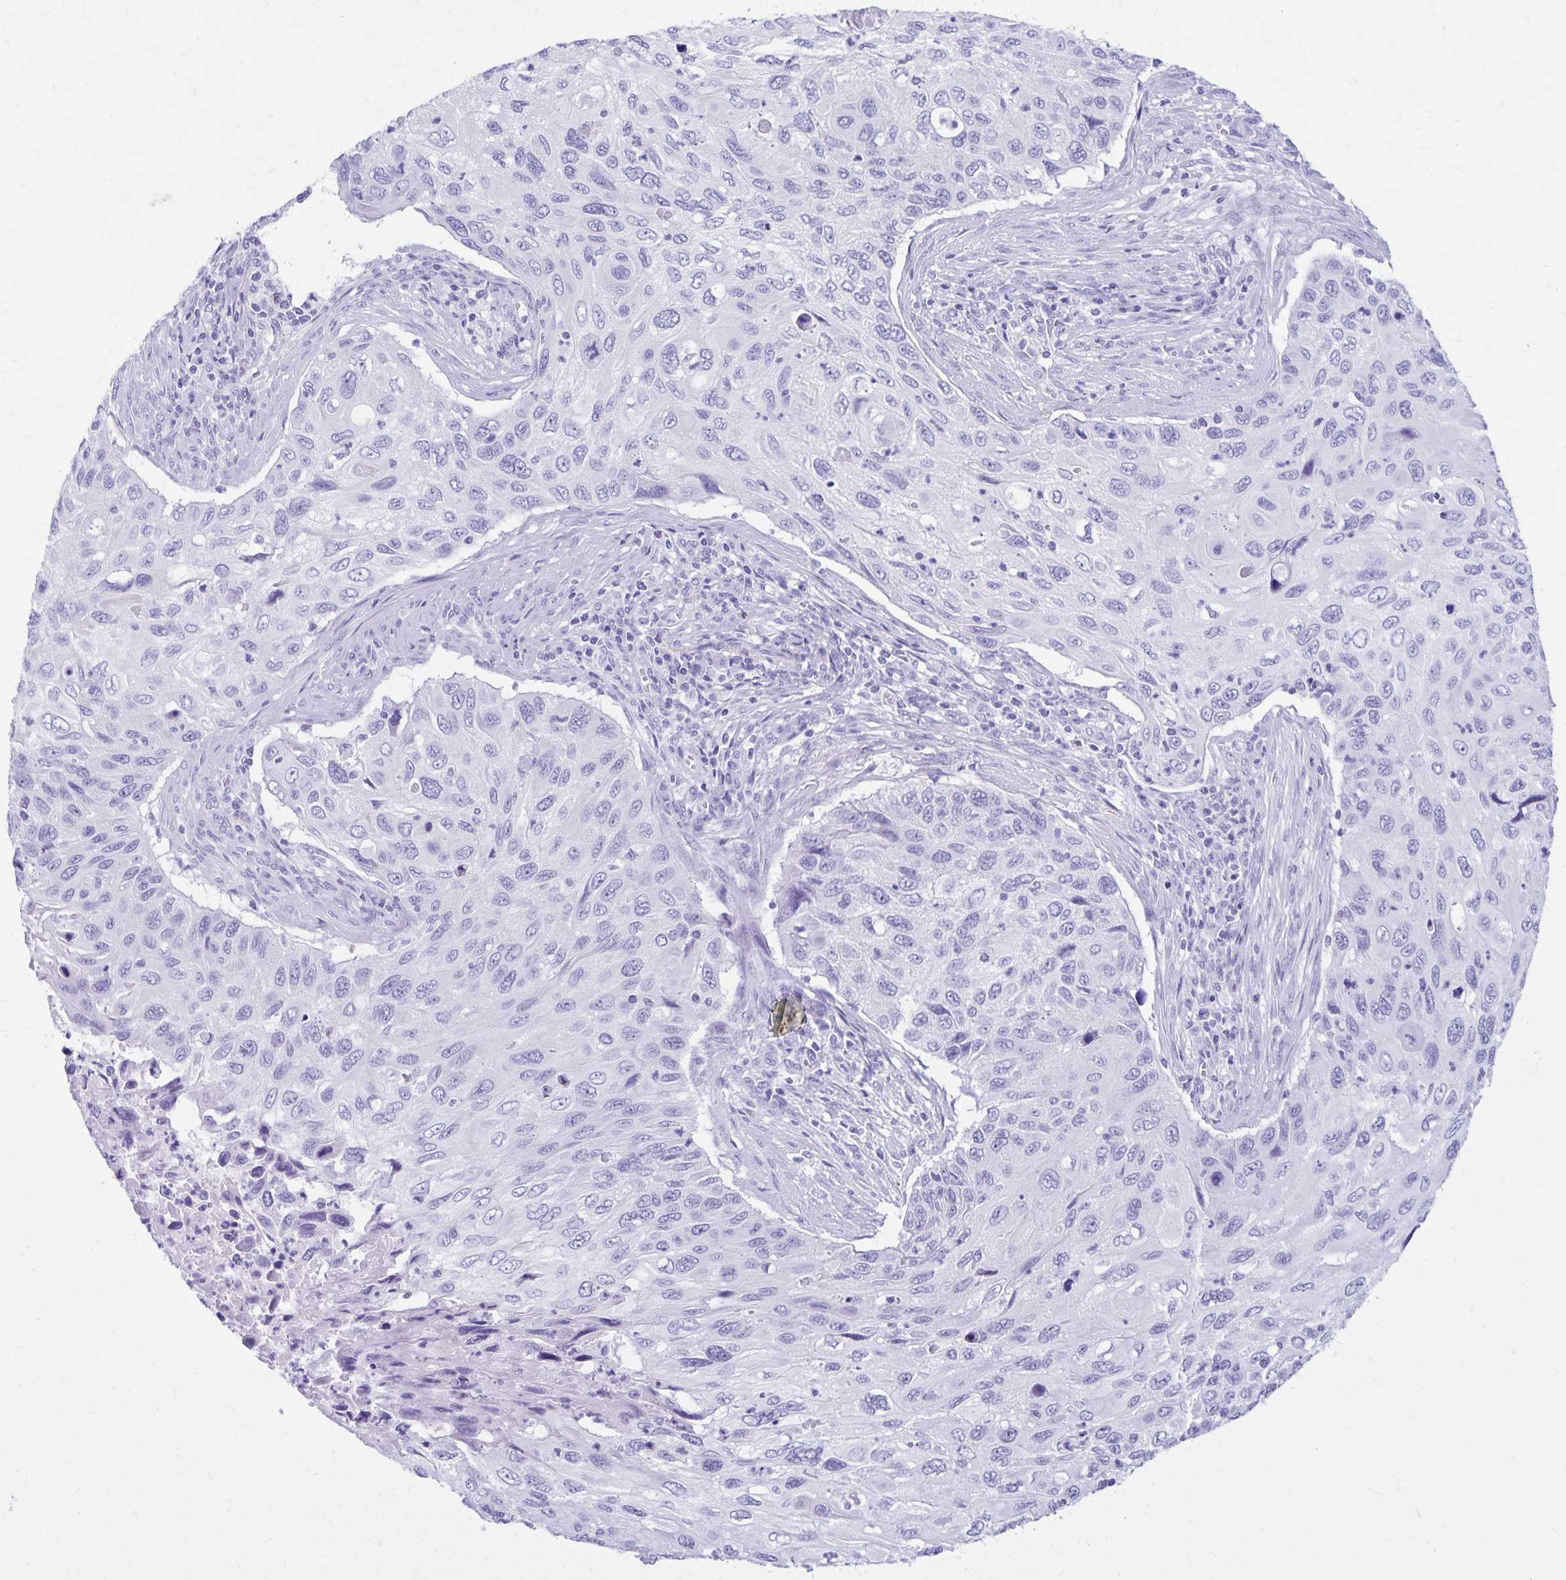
{"staining": {"intensity": "negative", "quantity": "none", "location": "none"}, "tissue": "cervical cancer", "cell_type": "Tumor cells", "image_type": "cancer", "snomed": [{"axis": "morphology", "description": "Squamous cell carcinoma, NOS"}, {"axis": "topography", "description": "Cervix"}], "caption": "This is an IHC histopathology image of cervical squamous cell carcinoma. There is no staining in tumor cells.", "gene": "DEFA5", "patient": {"sex": "female", "age": 70}}